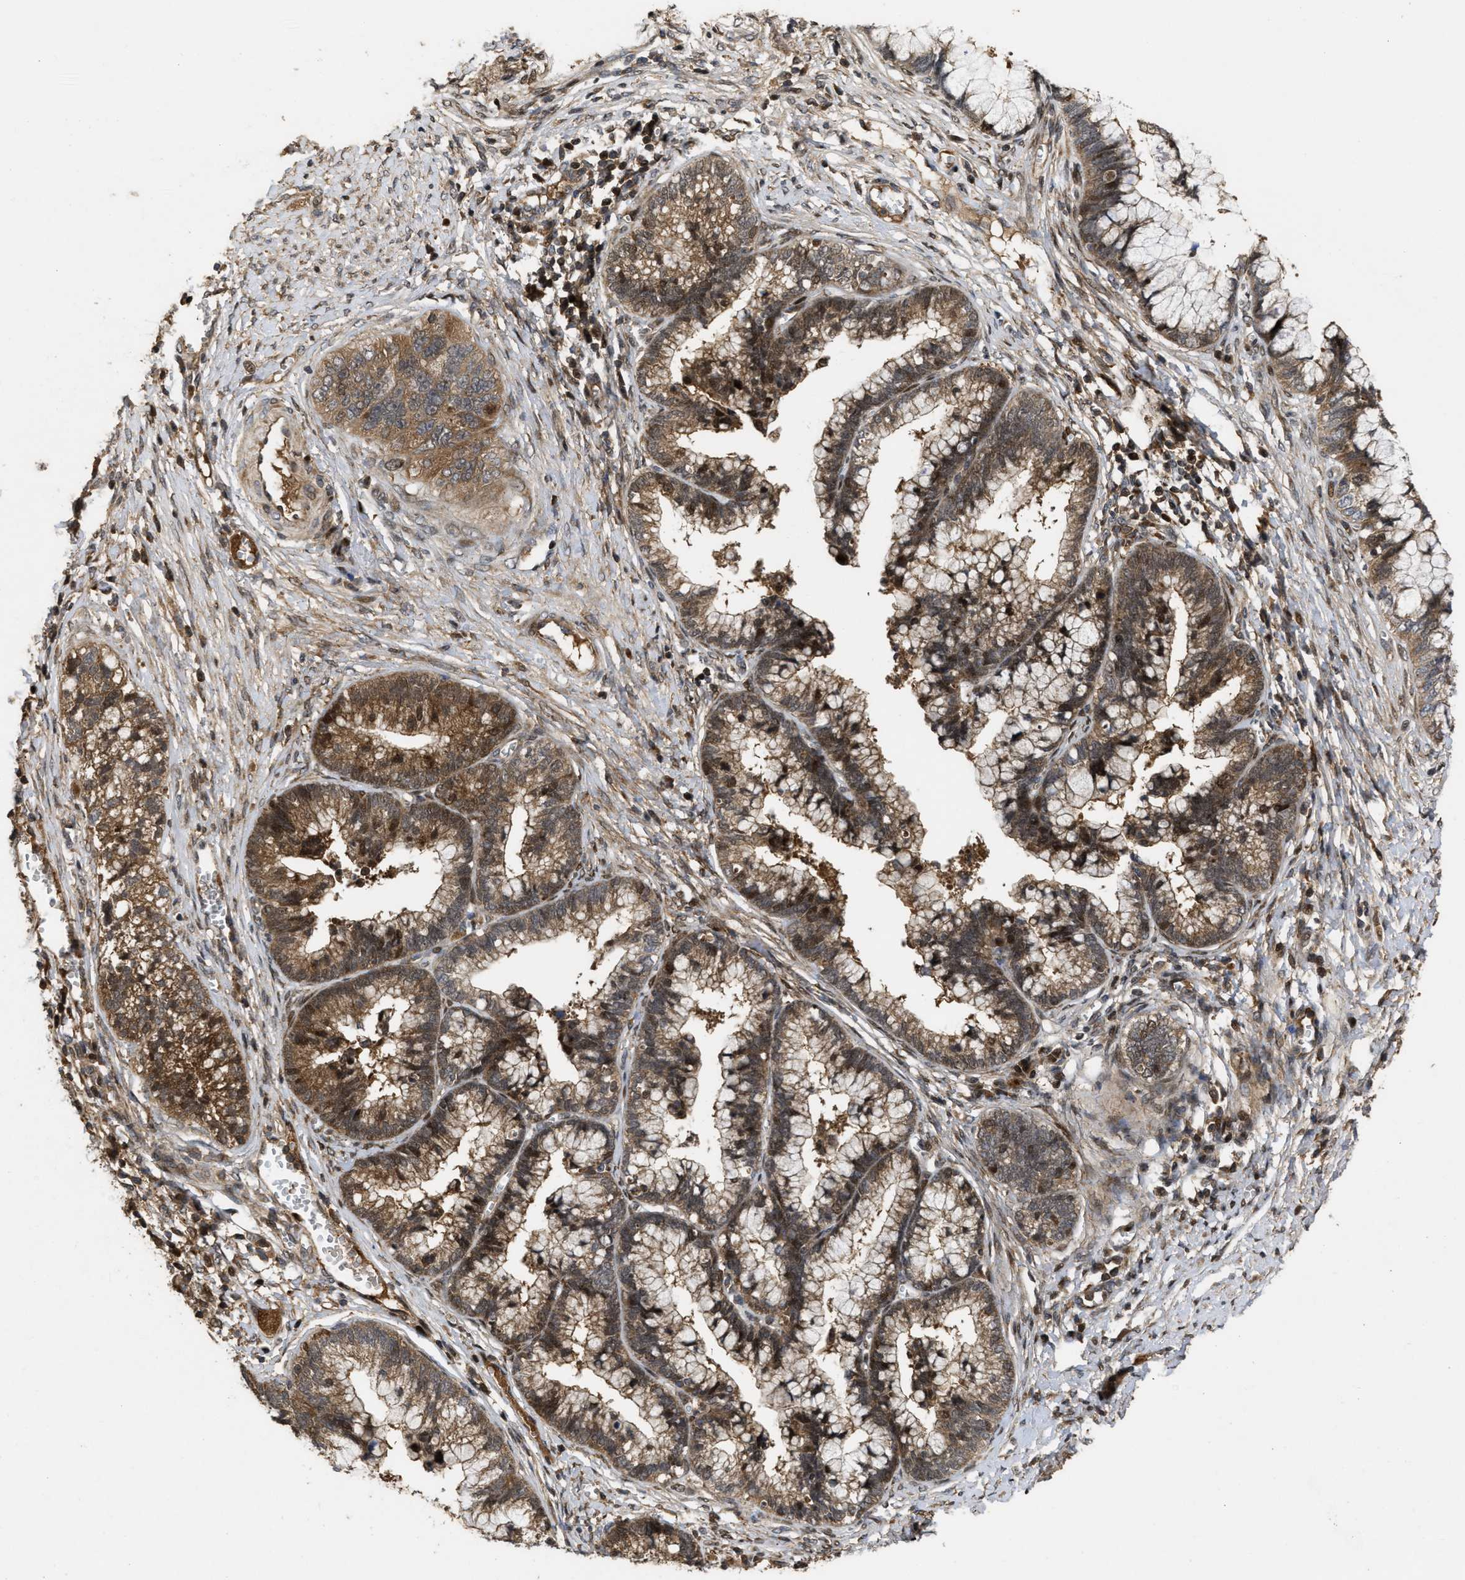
{"staining": {"intensity": "strong", "quantity": ">75%", "location": "cytoplasmic/membranous,nuclear"}, "tissue": "cervical cancer", "cell_type": "Tumor cells", "image_type": "cancer", "snomed": [{"axis": "morphology", "description": "Adenocarcinoma, NOS"}, {"axis": "topography", "description": "Cervix"}], "caption": "Immunohistochemistry staining of cervical adenocarcinoma, which exhibits high levels of strong cytoplasmic/membranous and nuclear expression in approximately >75% of tumor cells indicating strong cytoplasmic/membranous and nuclear protein staining. The staining was performed using DAB (brown) for protein detection and nuclei were counterstained in hematoxylin (blue).", "gene": "CBR3", "patient": {"sex": "female", "age": 44}}